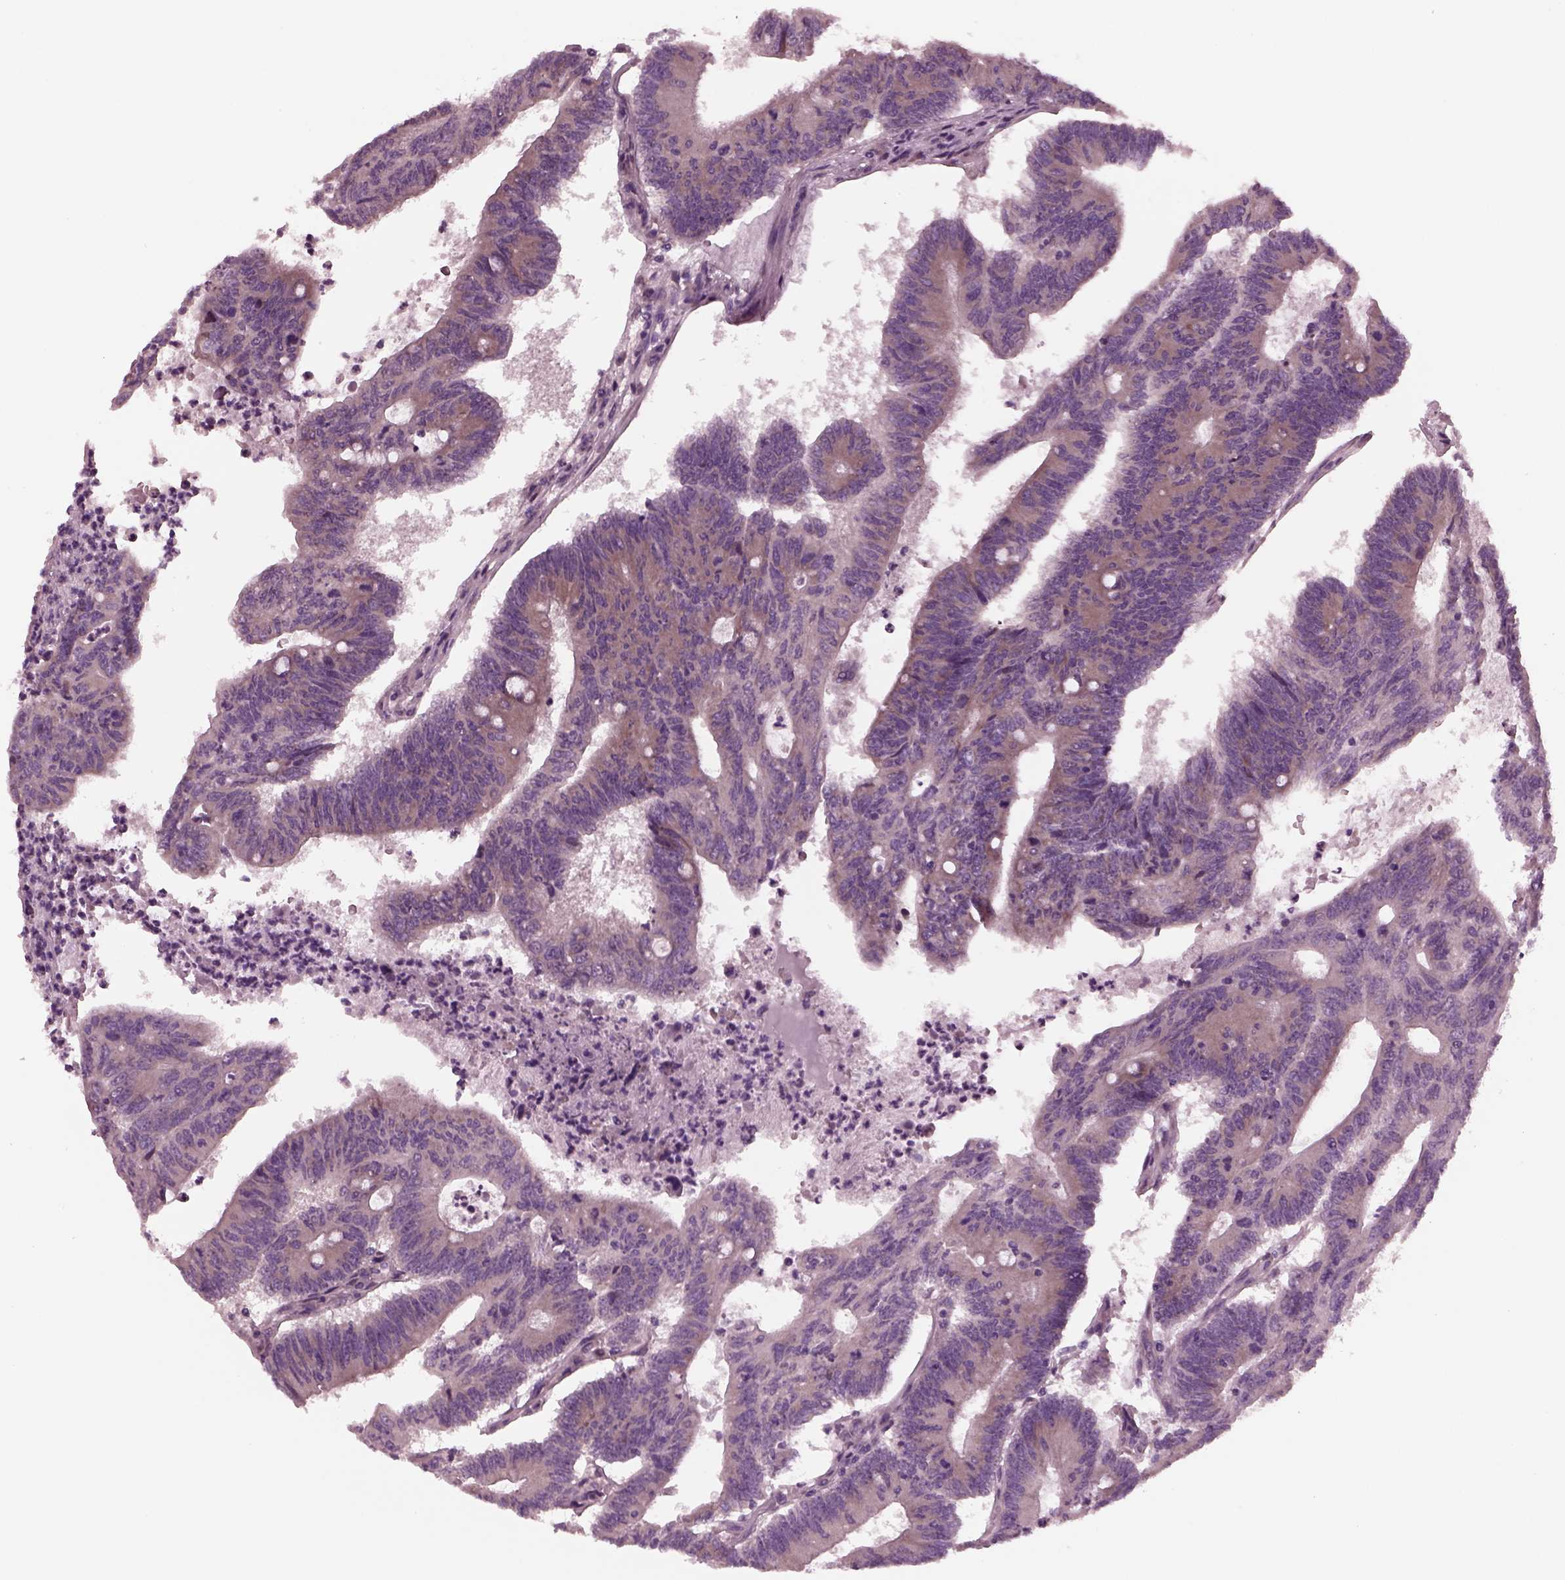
{"staining": {"intensity": "weak", "quantity": ">75%", "location": "cytoplasmic/membranous"}, "tissue": "colorectal cancer", "cell_type": "Tumor cells", "image_type": "cancer", "snomed": [{"axis": "morphology", "description": "Adenocarcinoma, NOS"}, {"axis": "topography", "description": "Colon"}], "caption": "Colorectal cancer tissue demonstrates weak cytoplasmic/membranous expression in about >75% of tumor cells", "gene": "AP4M1", "patient": {"sex": "female", "age": 70}}